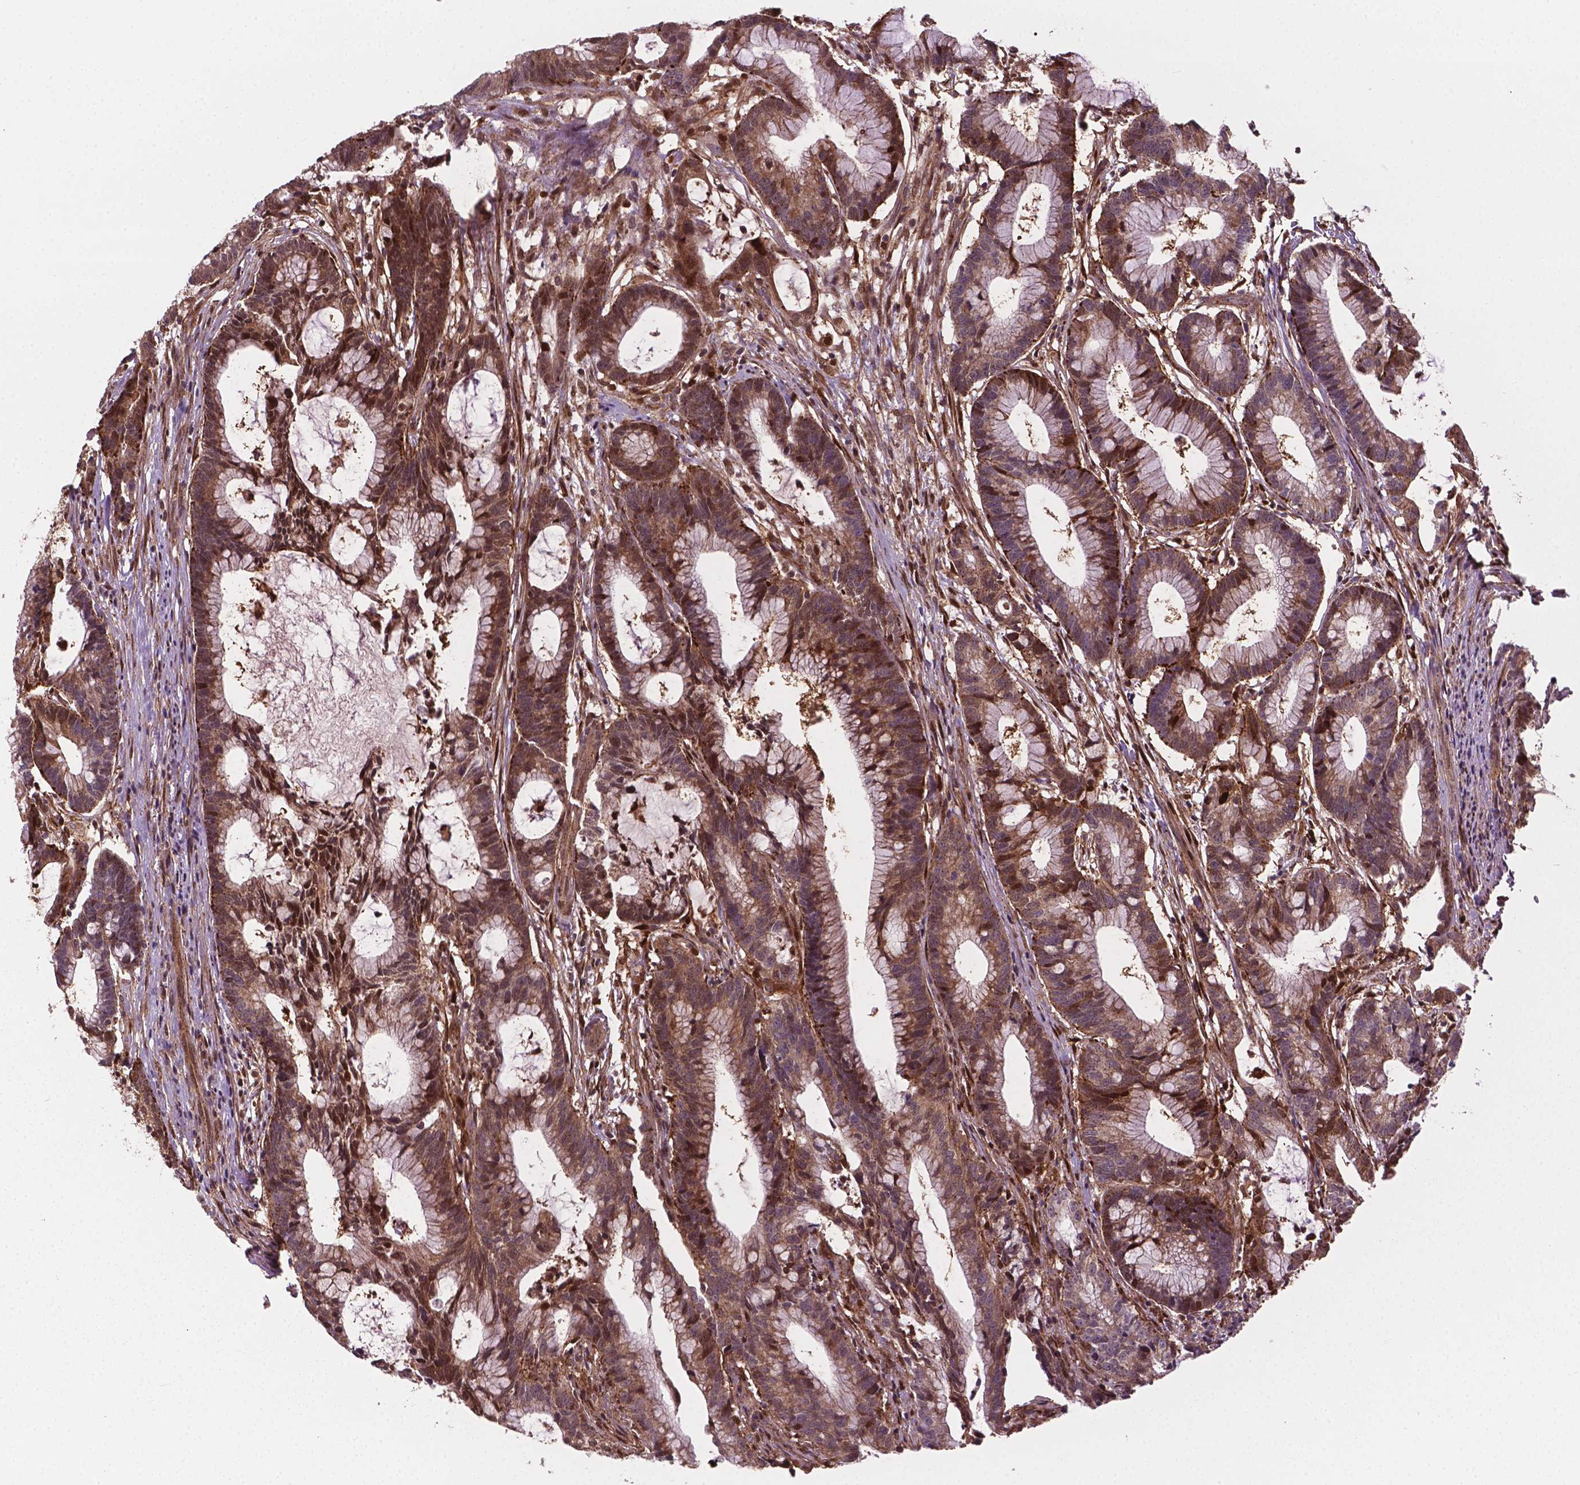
{"staining": {"intensity": "moderate", "quantity": ">75%", "location": "cytoplasmic/membranous,nuclear"}, "tissue": "colorectal cancer", "cell_type": "Tumor cells", "image_type": "cancer", "snomed": [{"axis": "morphology", "description": "Adenocarcinoma, NOS"}, {"axis": "topography", "description": "Colon"}], "caption": "Immunohistochemical staining of colorectal cancer (adenocarcinoma) exhibits moderate cytoplasmic/membranous and nuclear protein expression in approximately >75% of tumor cells.", "gene": "PLIN3", "patient": {"sex": "female", "age": 78}}